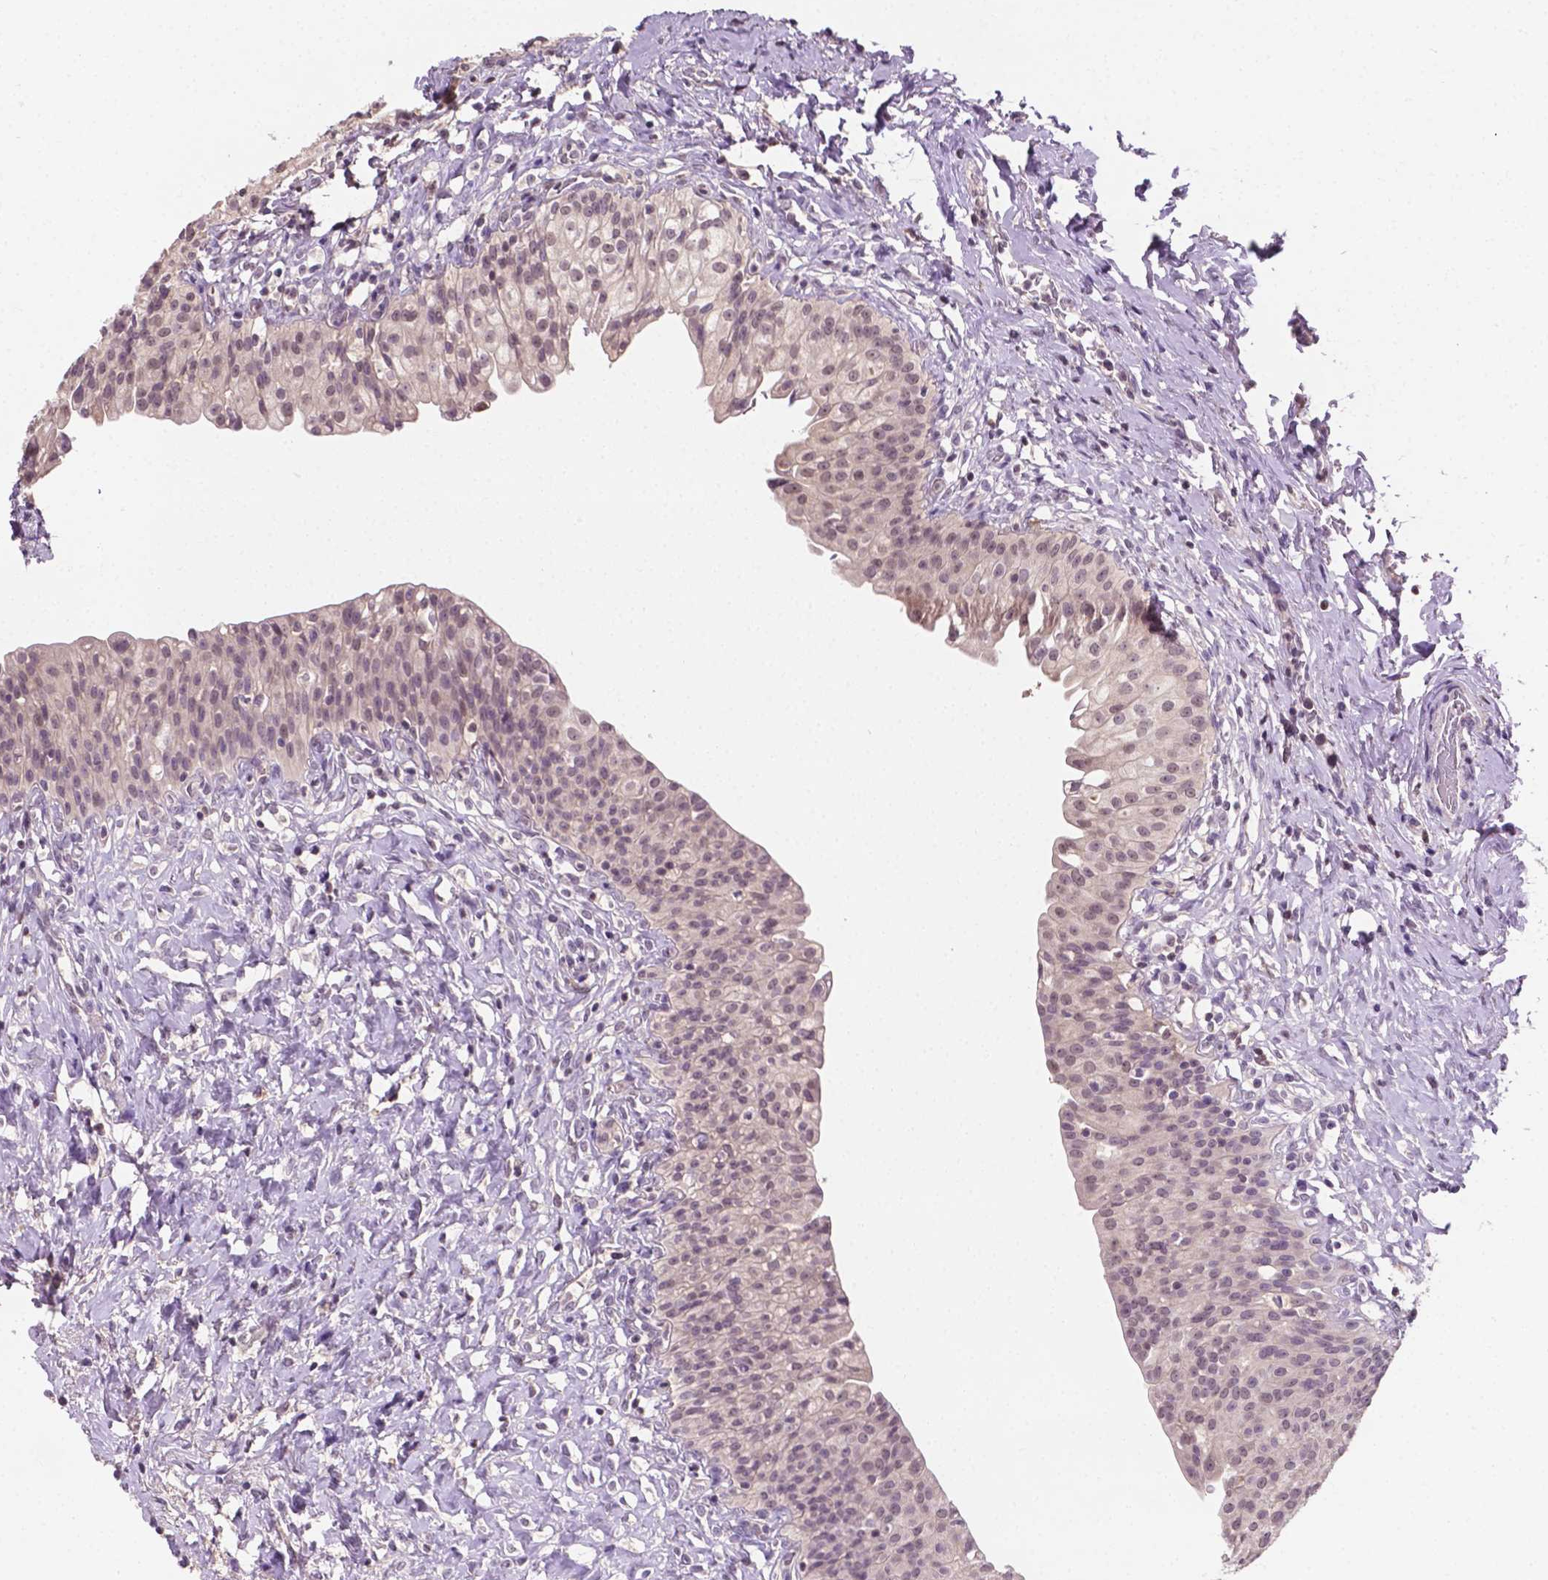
{"staining": {"intensity": "negative", "quantity": "none", "location": "none"}, "tissue": "urinary bladder", "cell_type": "Urothelial cells", "image_type": "normal", "snomed": [{"axis": "morphology", "description": "Normal tissue, NOS"}, {"axis": "topography", "description": "Urinary bladder"}], "caption": "Urothelial cells show no significant protein expression in normal urinary bladder.", "gene": "MROH6", "patient": {"sex": "male", "age": 76}}